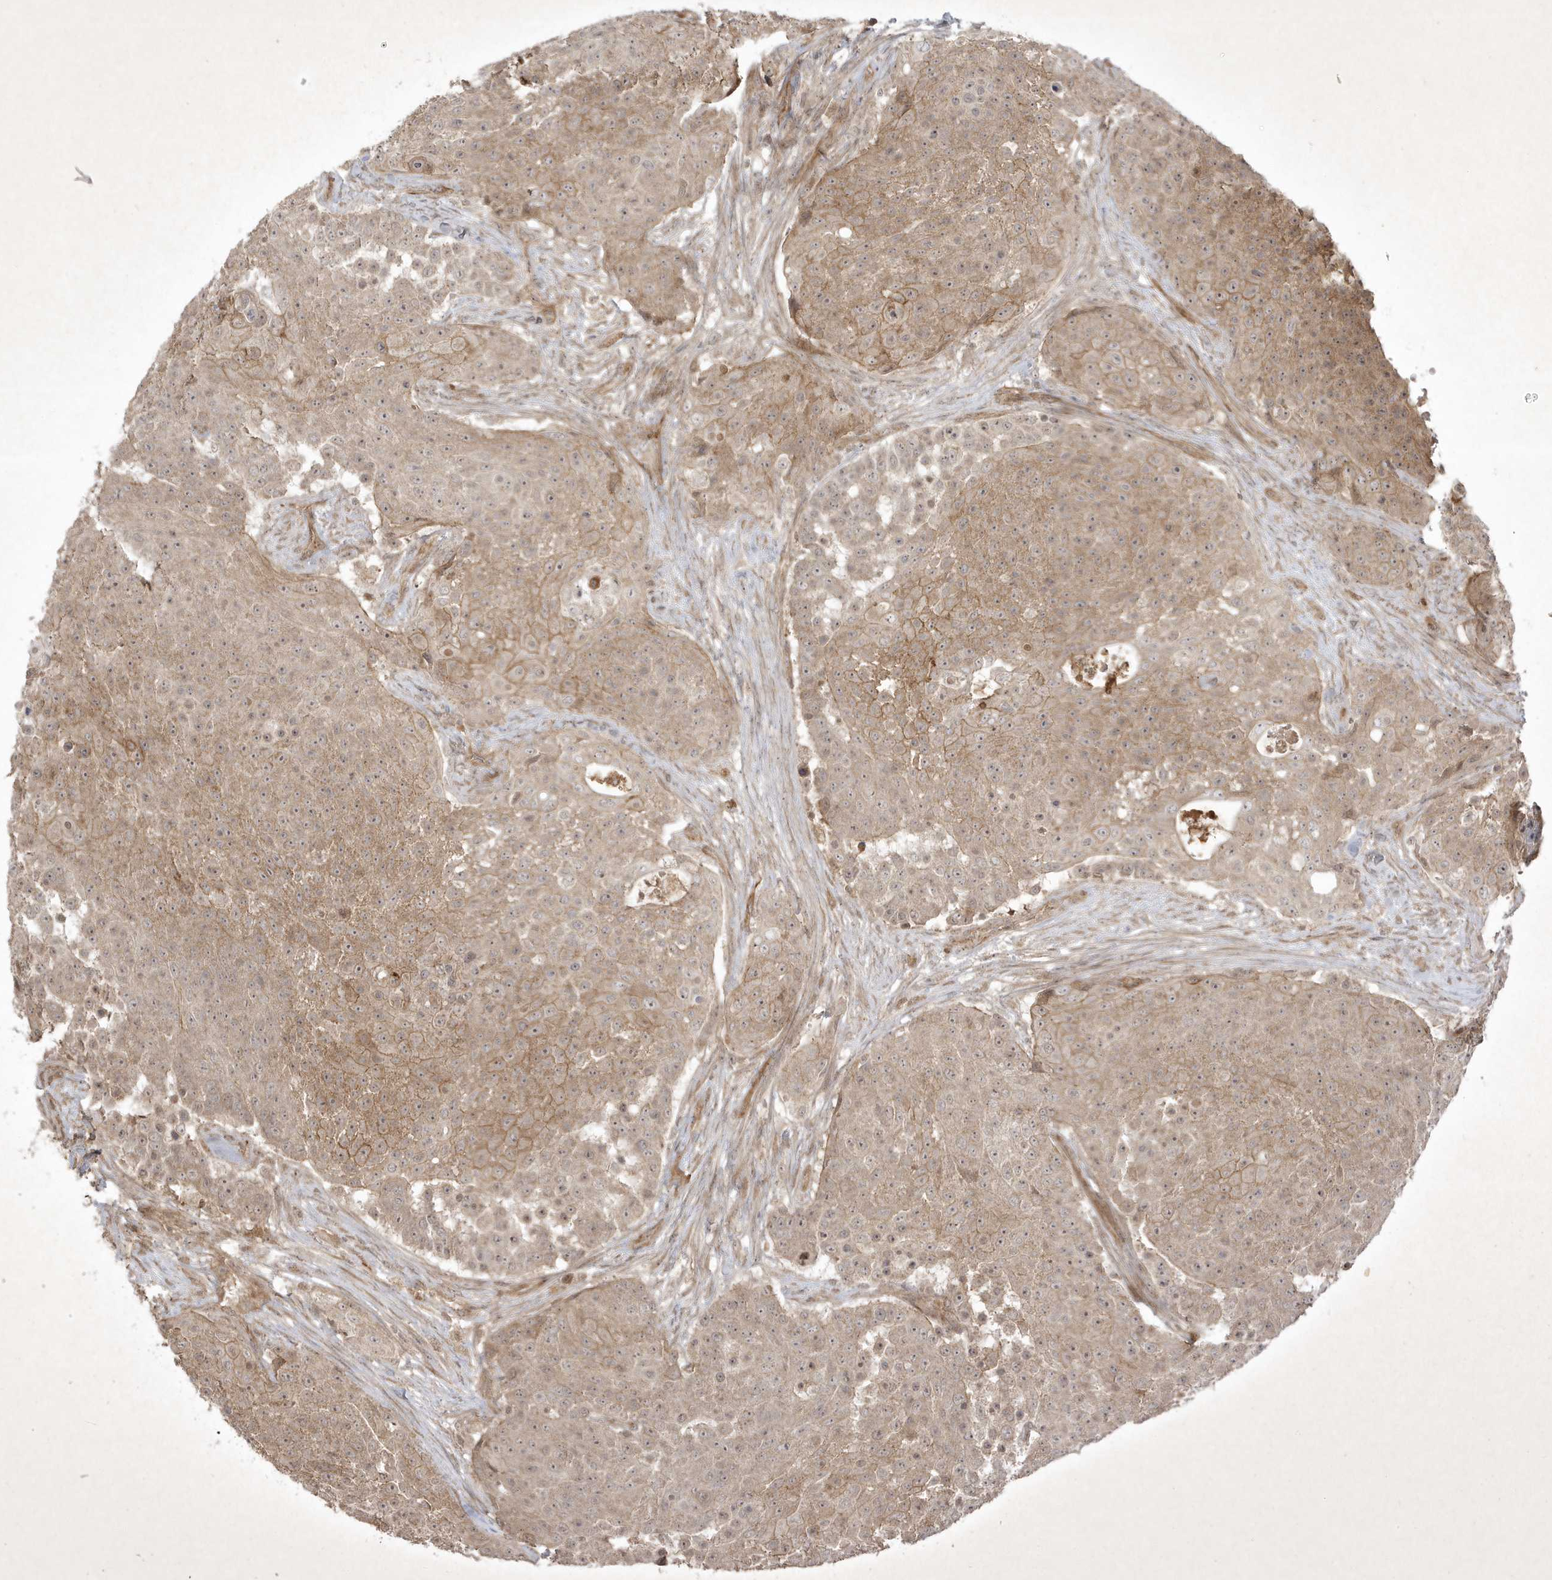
{"staining": {"intensity": "weak", "quantity": ">75%", "location": "cytoplasmic/membranous,nuclear"}, "tissue": "urothelial cancer", "cell_type": "Tumor cells", "image_type": "cancer", "snomed": [{"axis": "morphology", "description": "Urothelial carcinoma, High grade"}, {"axis": "topography", "description": "Urinary bladder"}], "caption": "Tumor cells display weak cytoplasmic/membranous and nuclear positivity in about >75% of cells in high-grade urothelial carcinoma.", "gene": "FAM83C", "patient": {"sex": "female", "age": 63}}